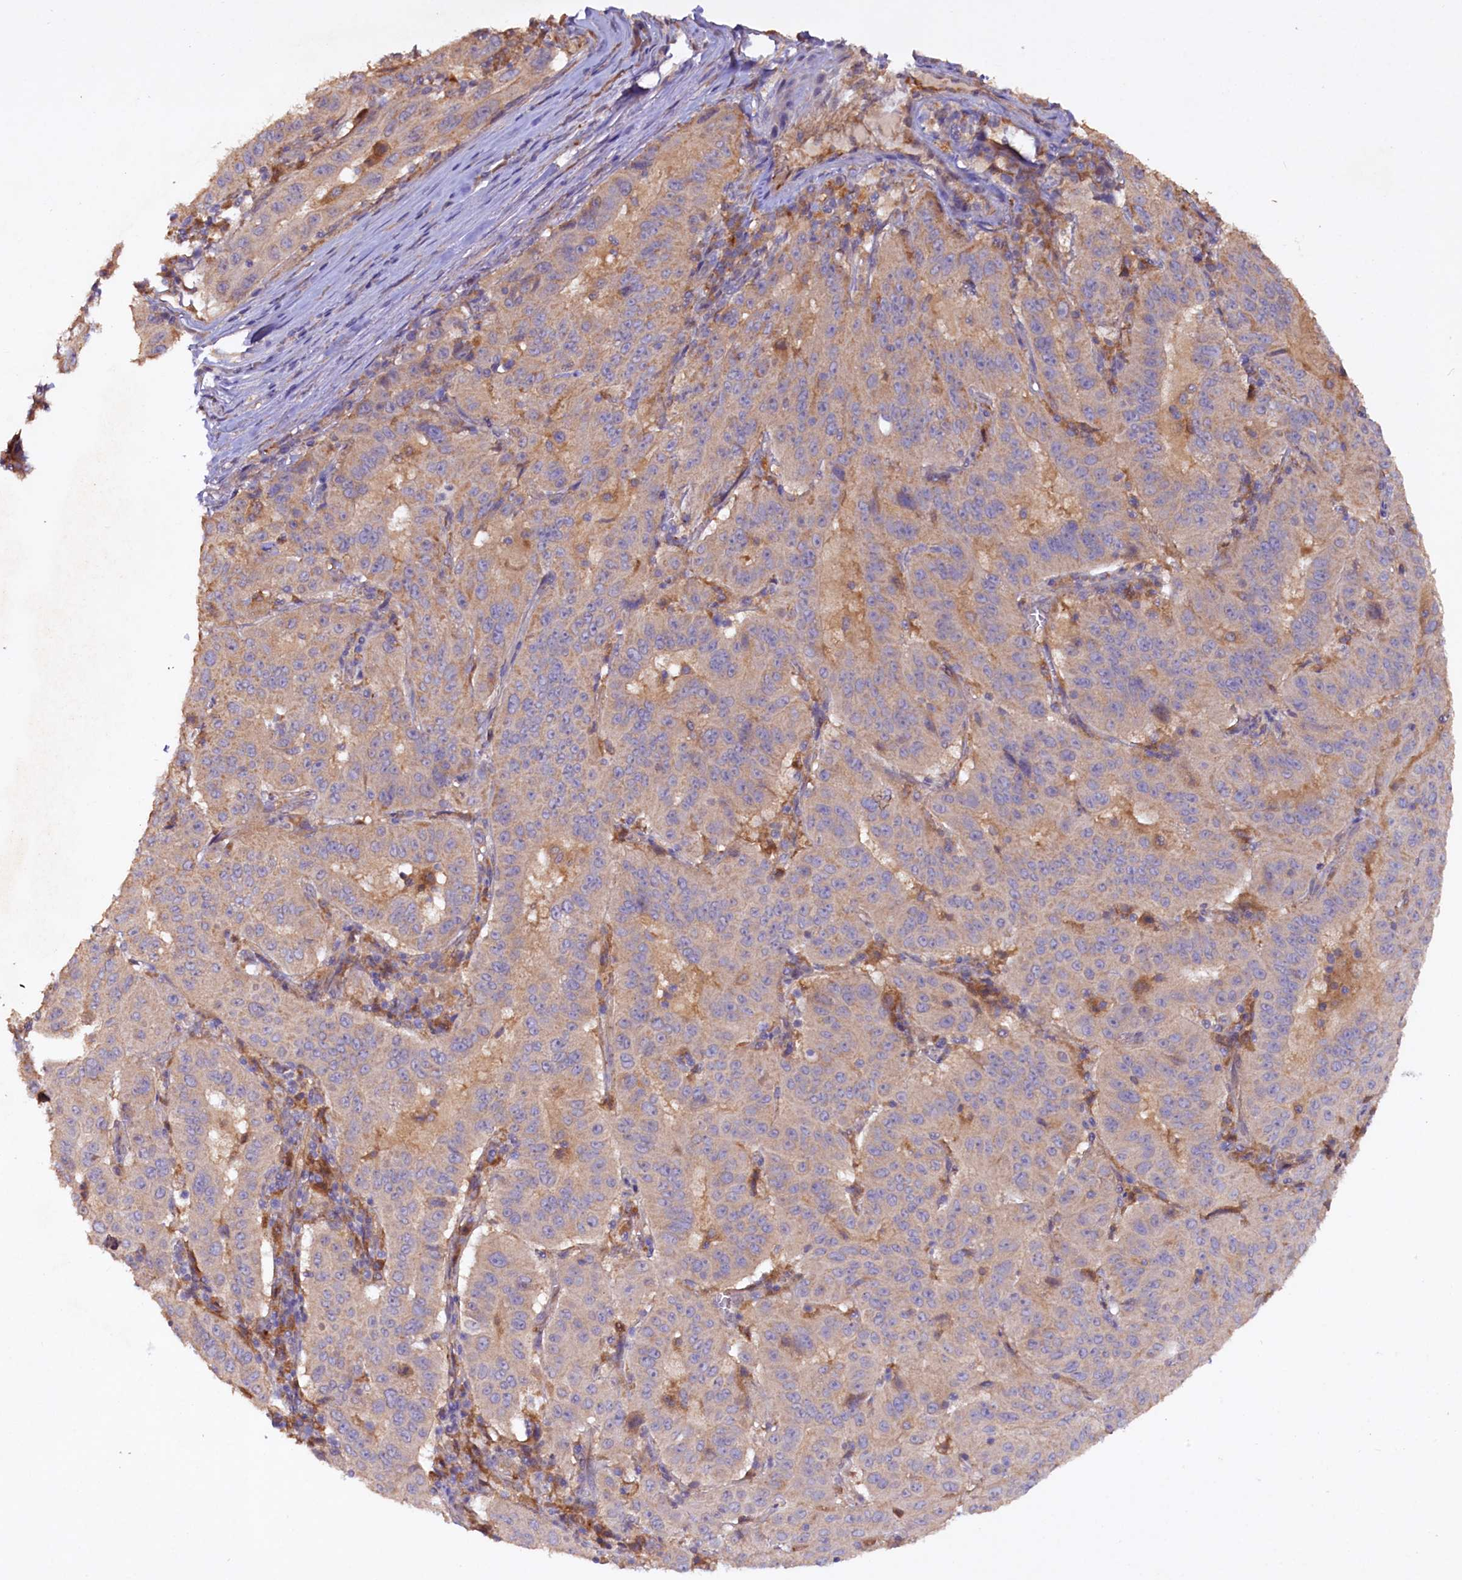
{"staining": {"intensity": "weak", "quantity": "<25%", "location": "cytoplasmic/membranous"}, "tissue": "pancreatic cancer", "cell_type": "Tumor cells", "image_type": "cancer", "snomed": [{"axis": "morphology", "description": "Adenocarcinoma, NOS"}, {"axis": "topography", "description": "Pancreas"}], "caption": "A histopathology image of pancreatic cancer (adenocarcinoma) stained for a protein displays no brown staining in tumor cells.", "gene": "ETFBKMT", "patient": {"sex": "male", "age": 63}}